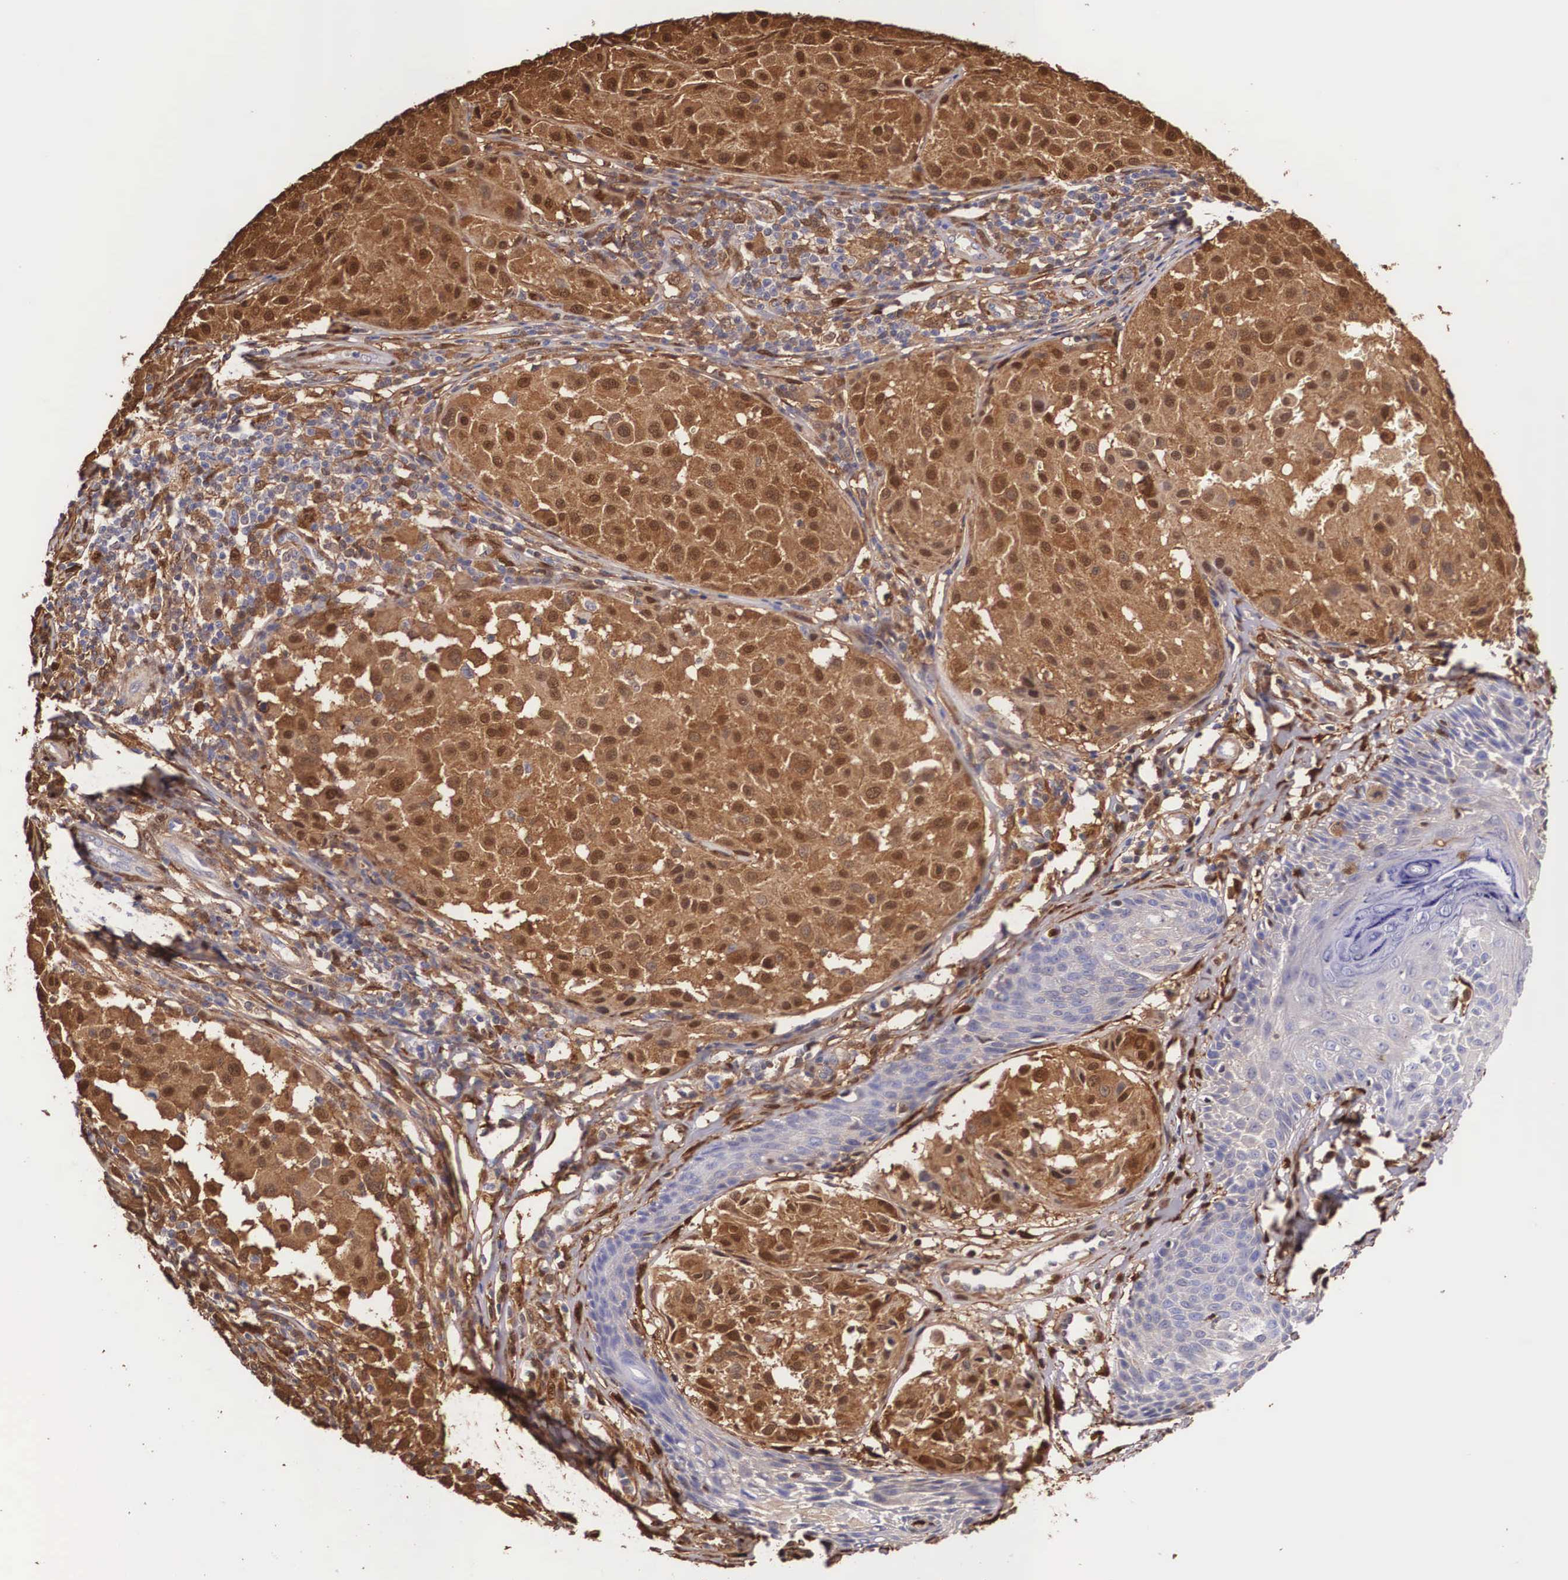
{"staining": {"intensity": "moderate", "quantity": ">75%", "location": "cytoplasmic/membranous,nuclear"}, "tissue": "melanoma", "cell_type": "Tumor cells", "image_type": "cancer", "snomed": [{"axis": "morphology", "description": "Malignant melanoma, NOS"}, {"axis": "topography", "description": "Skin"}], "caption": "This image demonstrates immunohistochemistry (IHC) staining of human melanoma, with medium moderate cytoplasmic/membranous and nuclear staining in about >75% of tumor cells.", "gene": "LGALS1", "patient": {"sex": "male", "age": 36}}